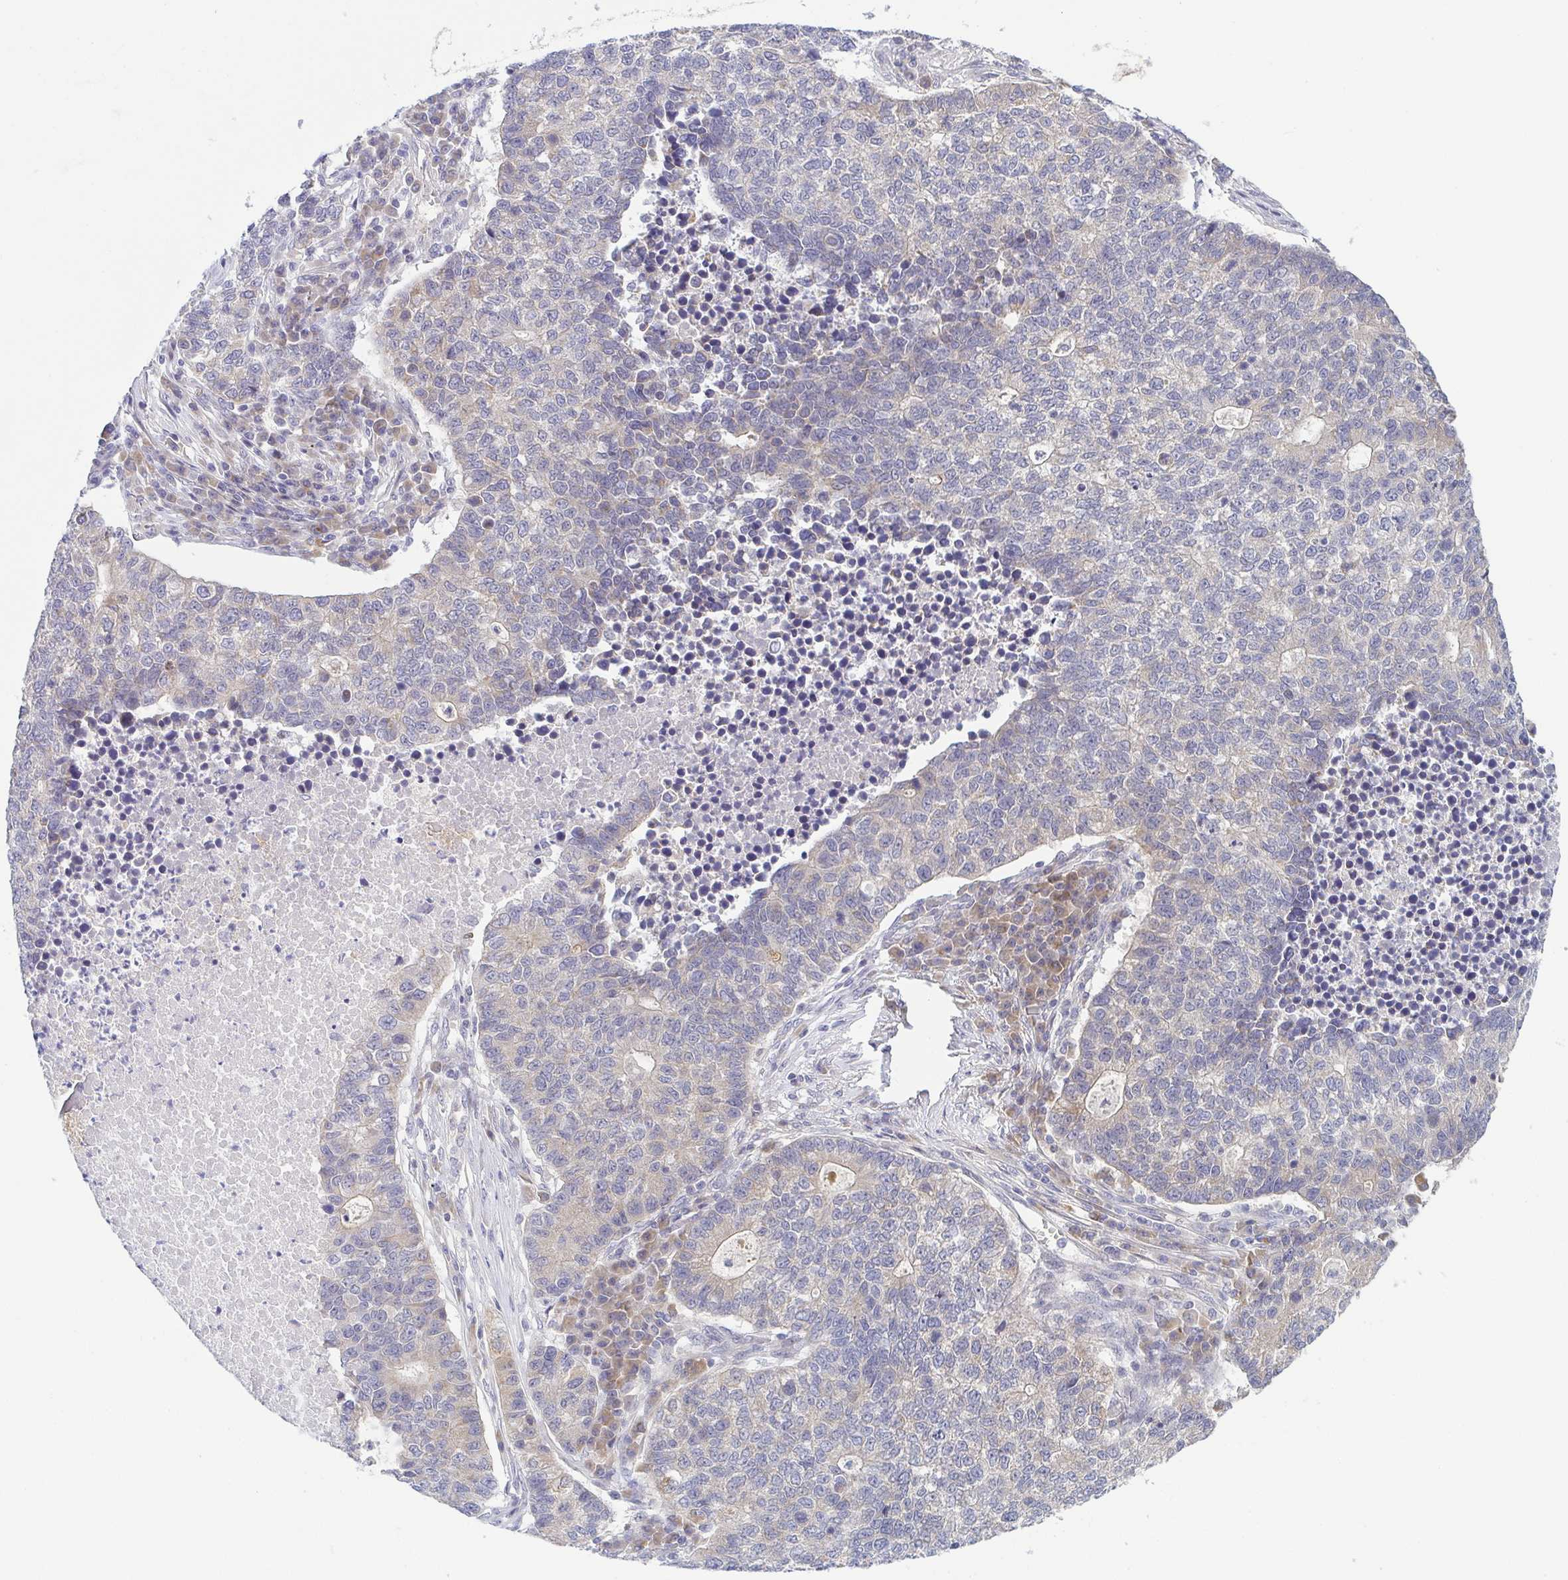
{"staining": {"intensity": "weak", "quantity": "25%-75%", "location": "cytoplasmic/membranous"}, "tissue": "lung cancer", "cell_type": "Tumor cells", "image_type": "cancer", "snomed": [{"axis": "morphology", "description": "Adenocarcinoma, NOS"}, {"axis": "topography", "description": "Lung"}], "caption": "Lung cancer tissue shows weak cytoplasmic/membranous positivity in about 25%-75% of tumor cells", "gene": "BCL2L1", "patient": {"sex": "male", "age": 57}}